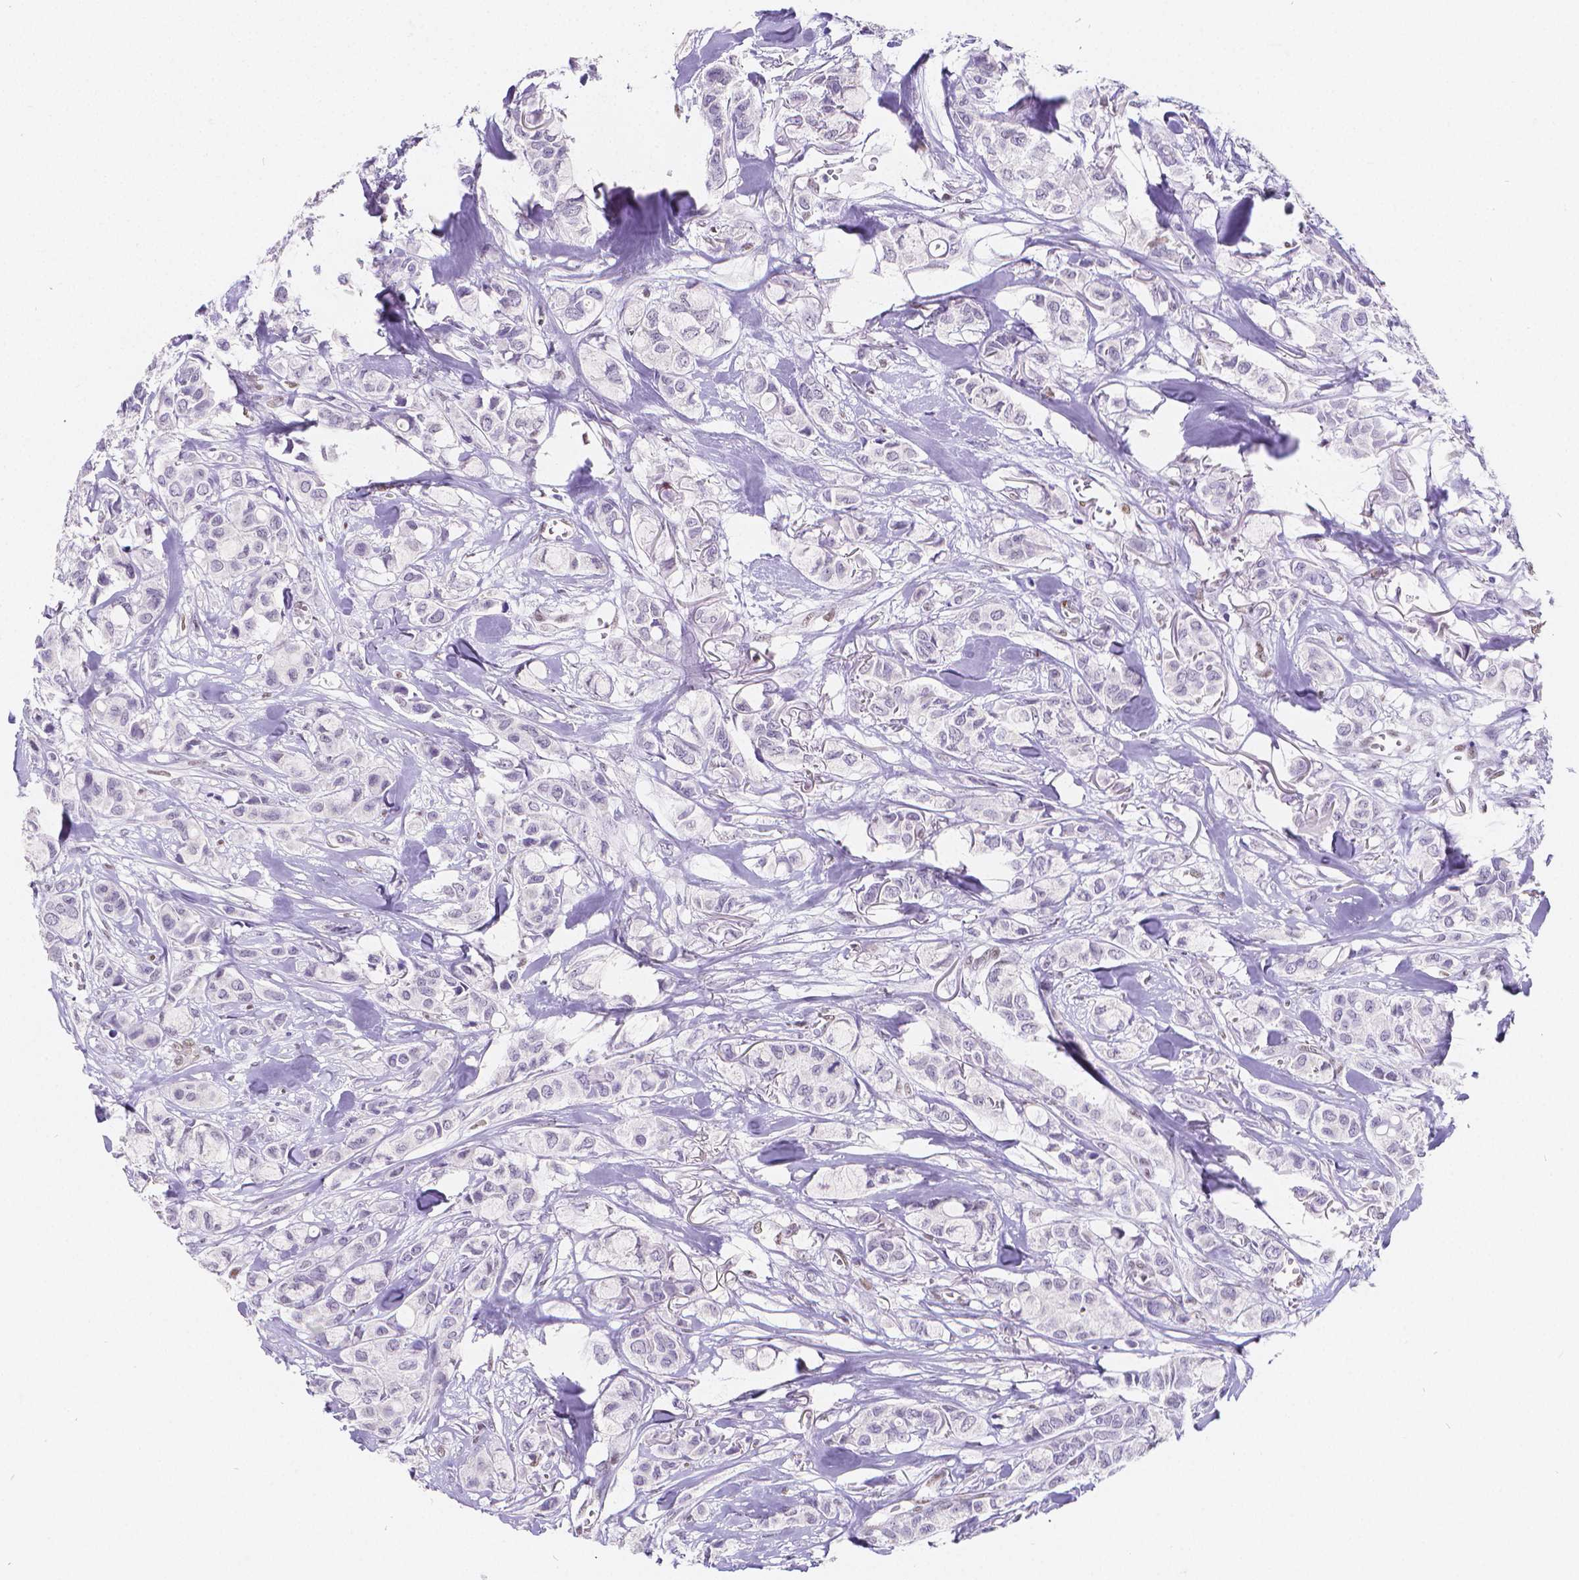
{"staining": {"intensity": "negative", "quantity": "none", "location": "none"}, "tissue": "breast cancer", "cell_type": "Tumor cells", "image_type": "cancer", "snomed": [{"axis": "morphology", "description": "Duct carcinoma"}, {"axis": "topography", "description": "Breast"}], "caption": "Tumor cells show no significant protein positivity in breast infiltrating ductal carcinoma. (Brightfield microscopy of DAB (3,3'-diaminobenzidine) immunohistochemistry at high magnification).", "gene": "MEF2C", "patient": {"sex": "female", "age": 85}}